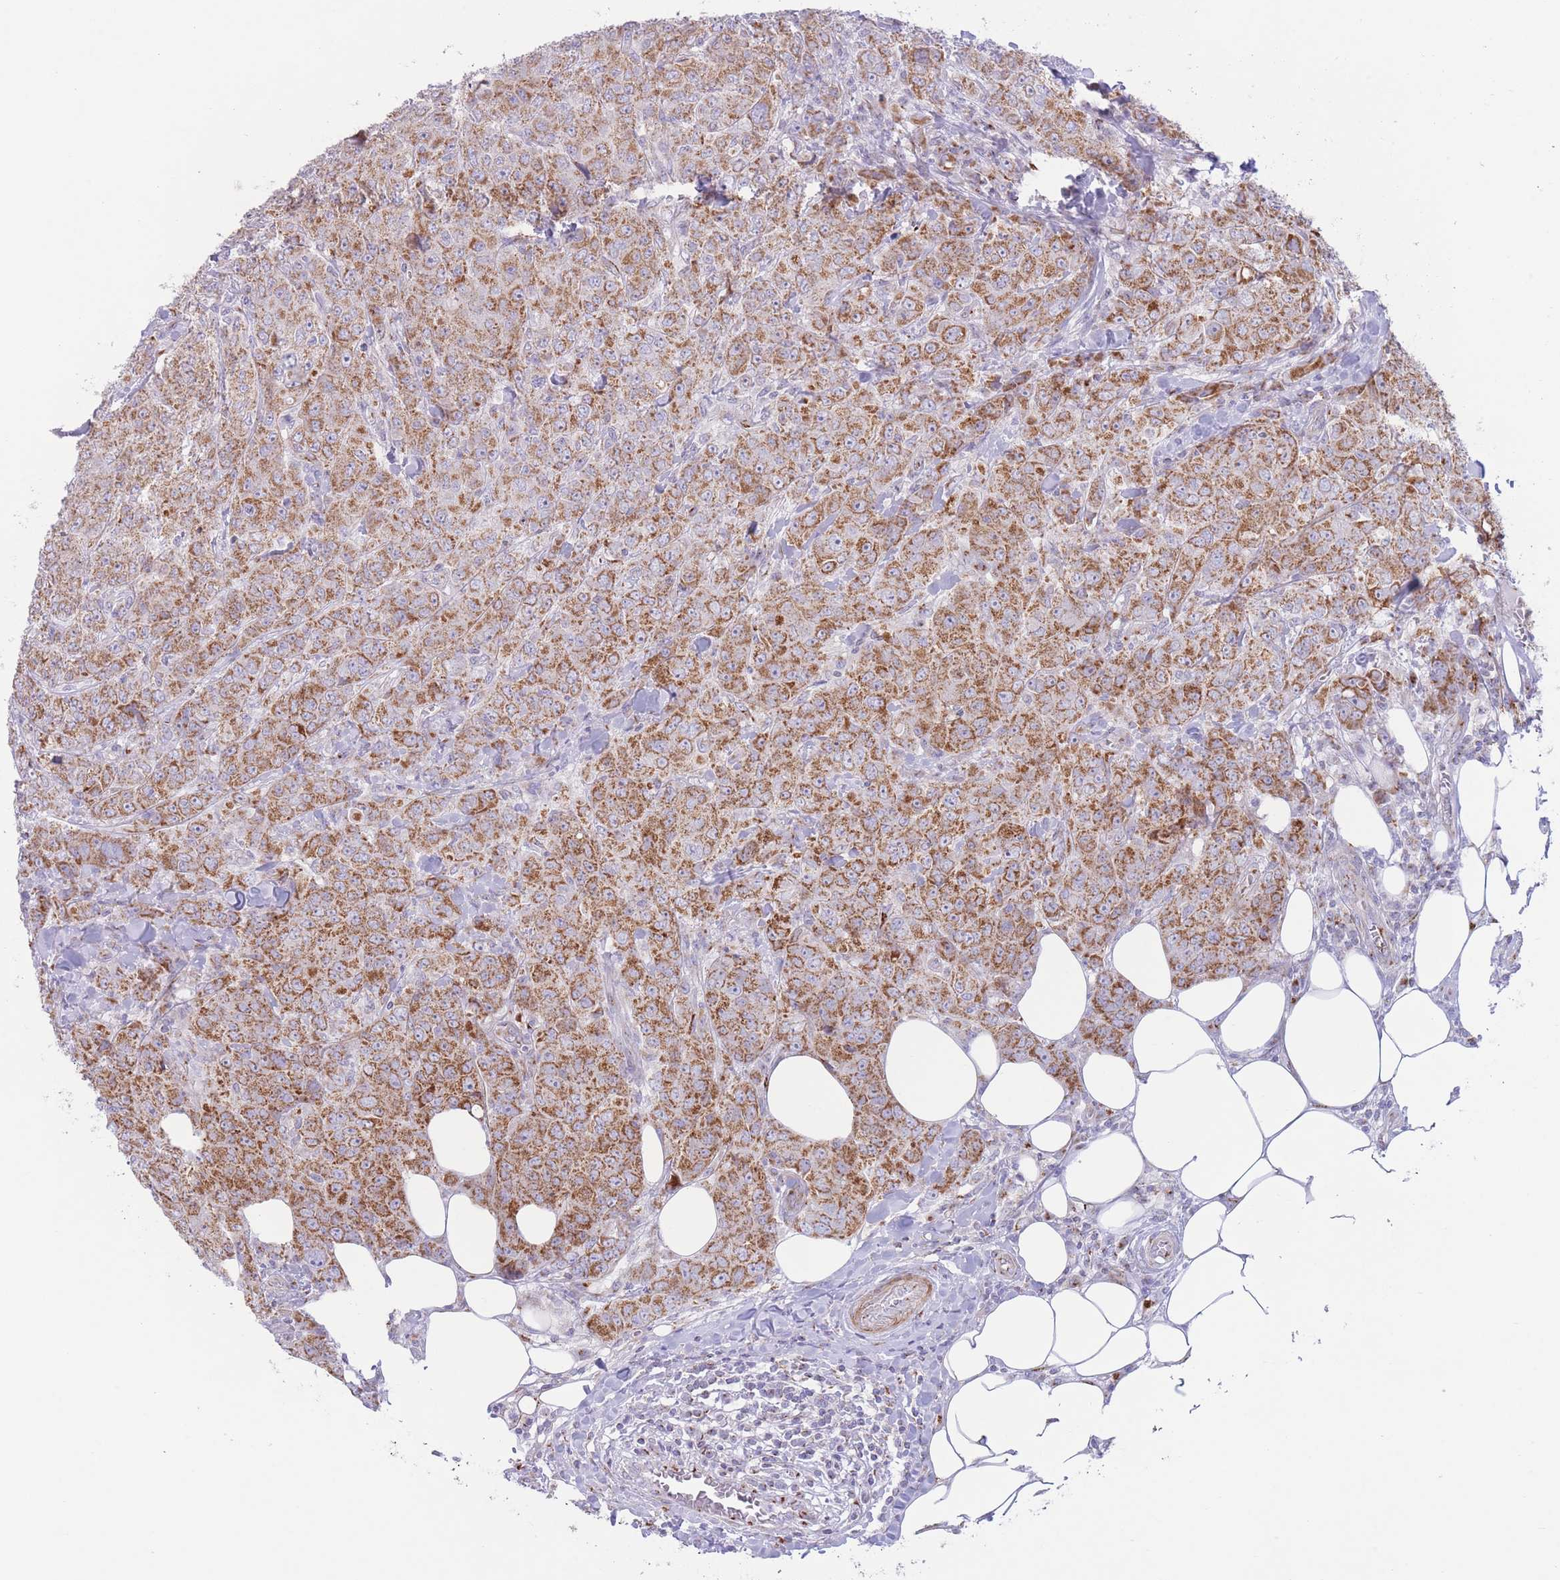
{"staining": {"intensity": "moderate", "quantity": ">75%", "location": "cytoplasmic/membranous"}, "tissue": "breast cancer", "cell_type": "Tumor cells", "image_type": "cancer", "snomed": [{"axis": "morphology", "description": "Duct carcinoma"}, {"axis": "topography", "description": "Breast"}], "caption": "Protein expression analysis of breast cancer demonstrates moderate cytoplasmic/membranous staining in approximately >75% of tumor cells.", "gene": "MPND", "patient": {"sex": "female", "age": 43}}